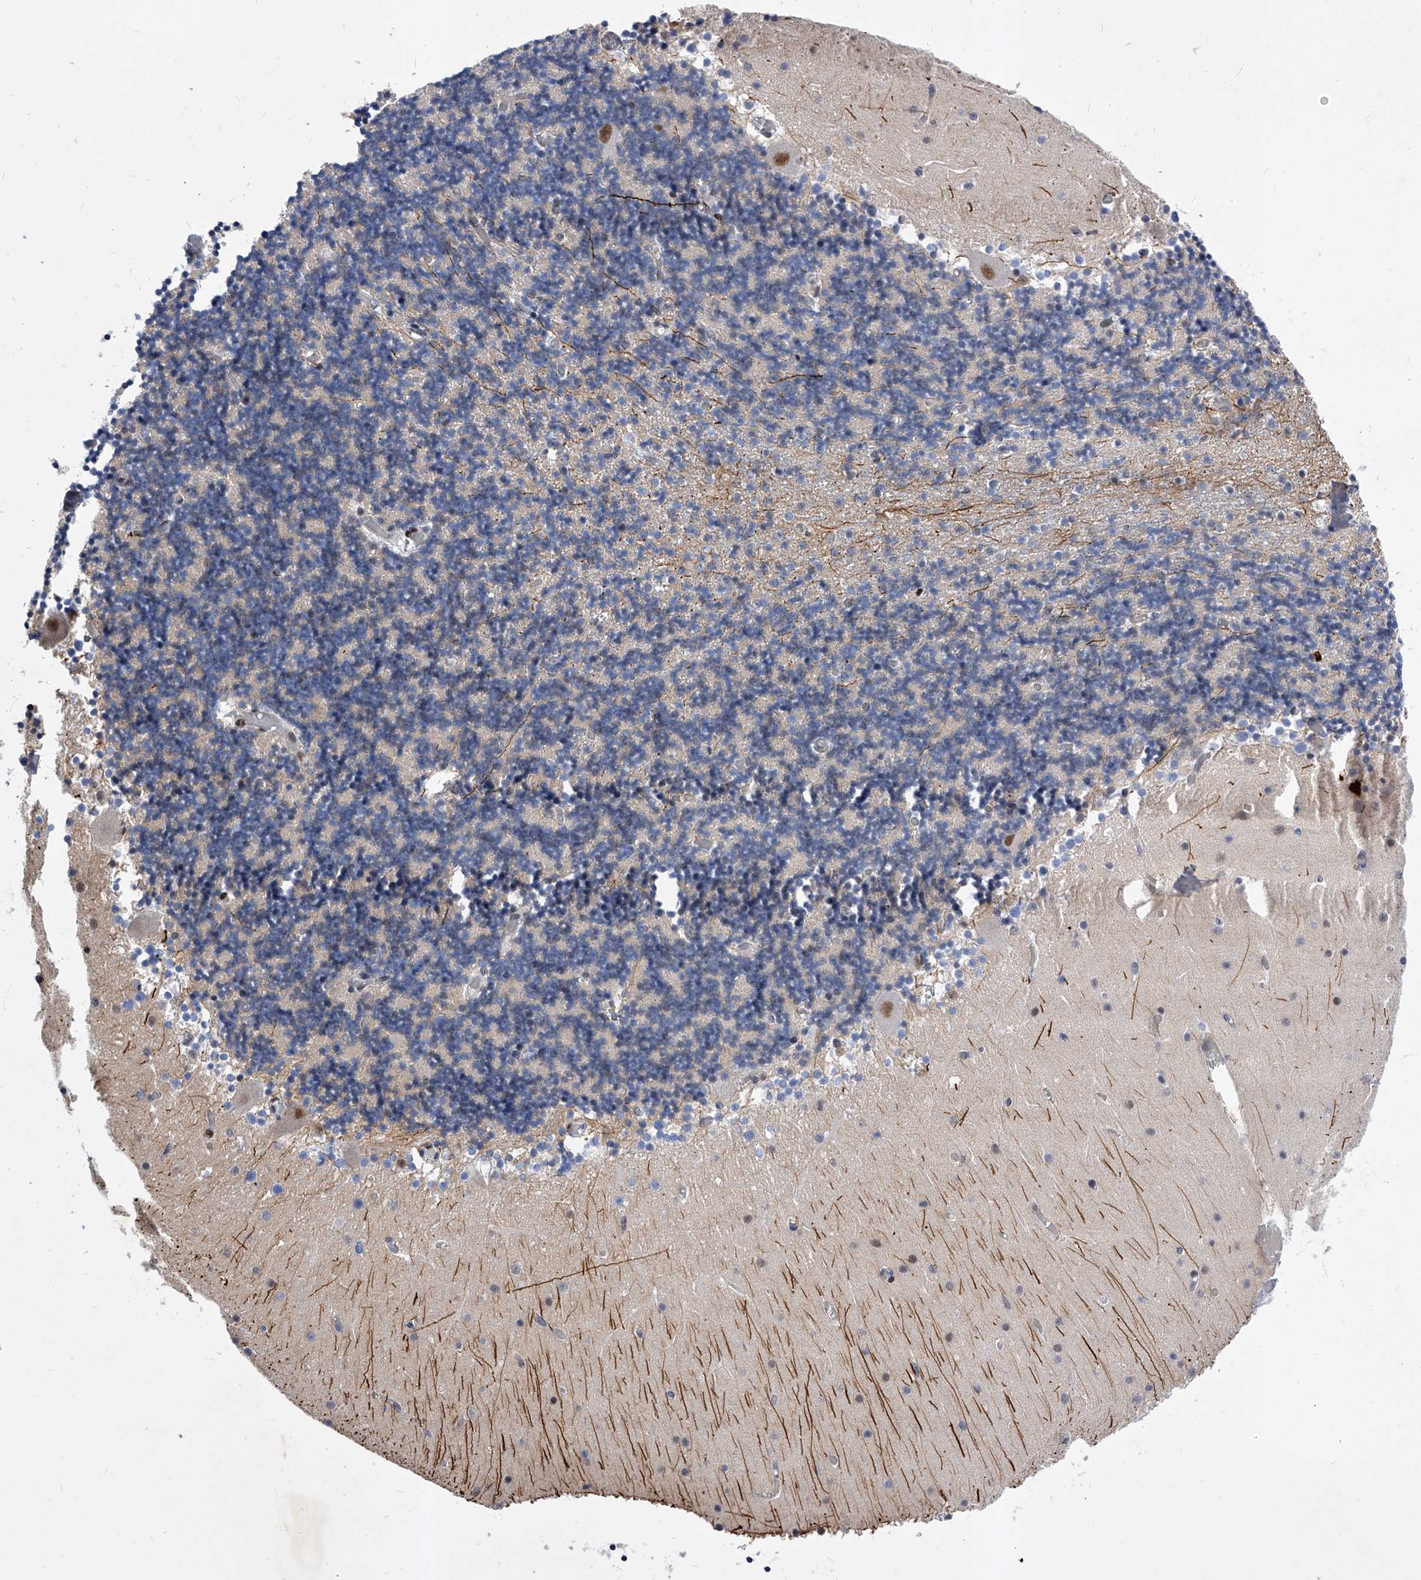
{"staining": {"intensity": "moderate", "quantity": "<25%", "location": "nuclear"}, "tissue": "cerebellum", "cell_type": "Cells in granular layer", "image_type": "normal", "snomed": [{"axis": "morphology", "description": "Normal tissue, NOS"}, {"axis": "topography", "description": "Cerebellum"}], "caption": "Cerebellum stained with immunohistochemistry (IHC) demonstrates moderate nuclear staining in approximately <25% of cells in granular layer.", "gene": "TESK2", "patient": {"sex": "female", "age": 28}}